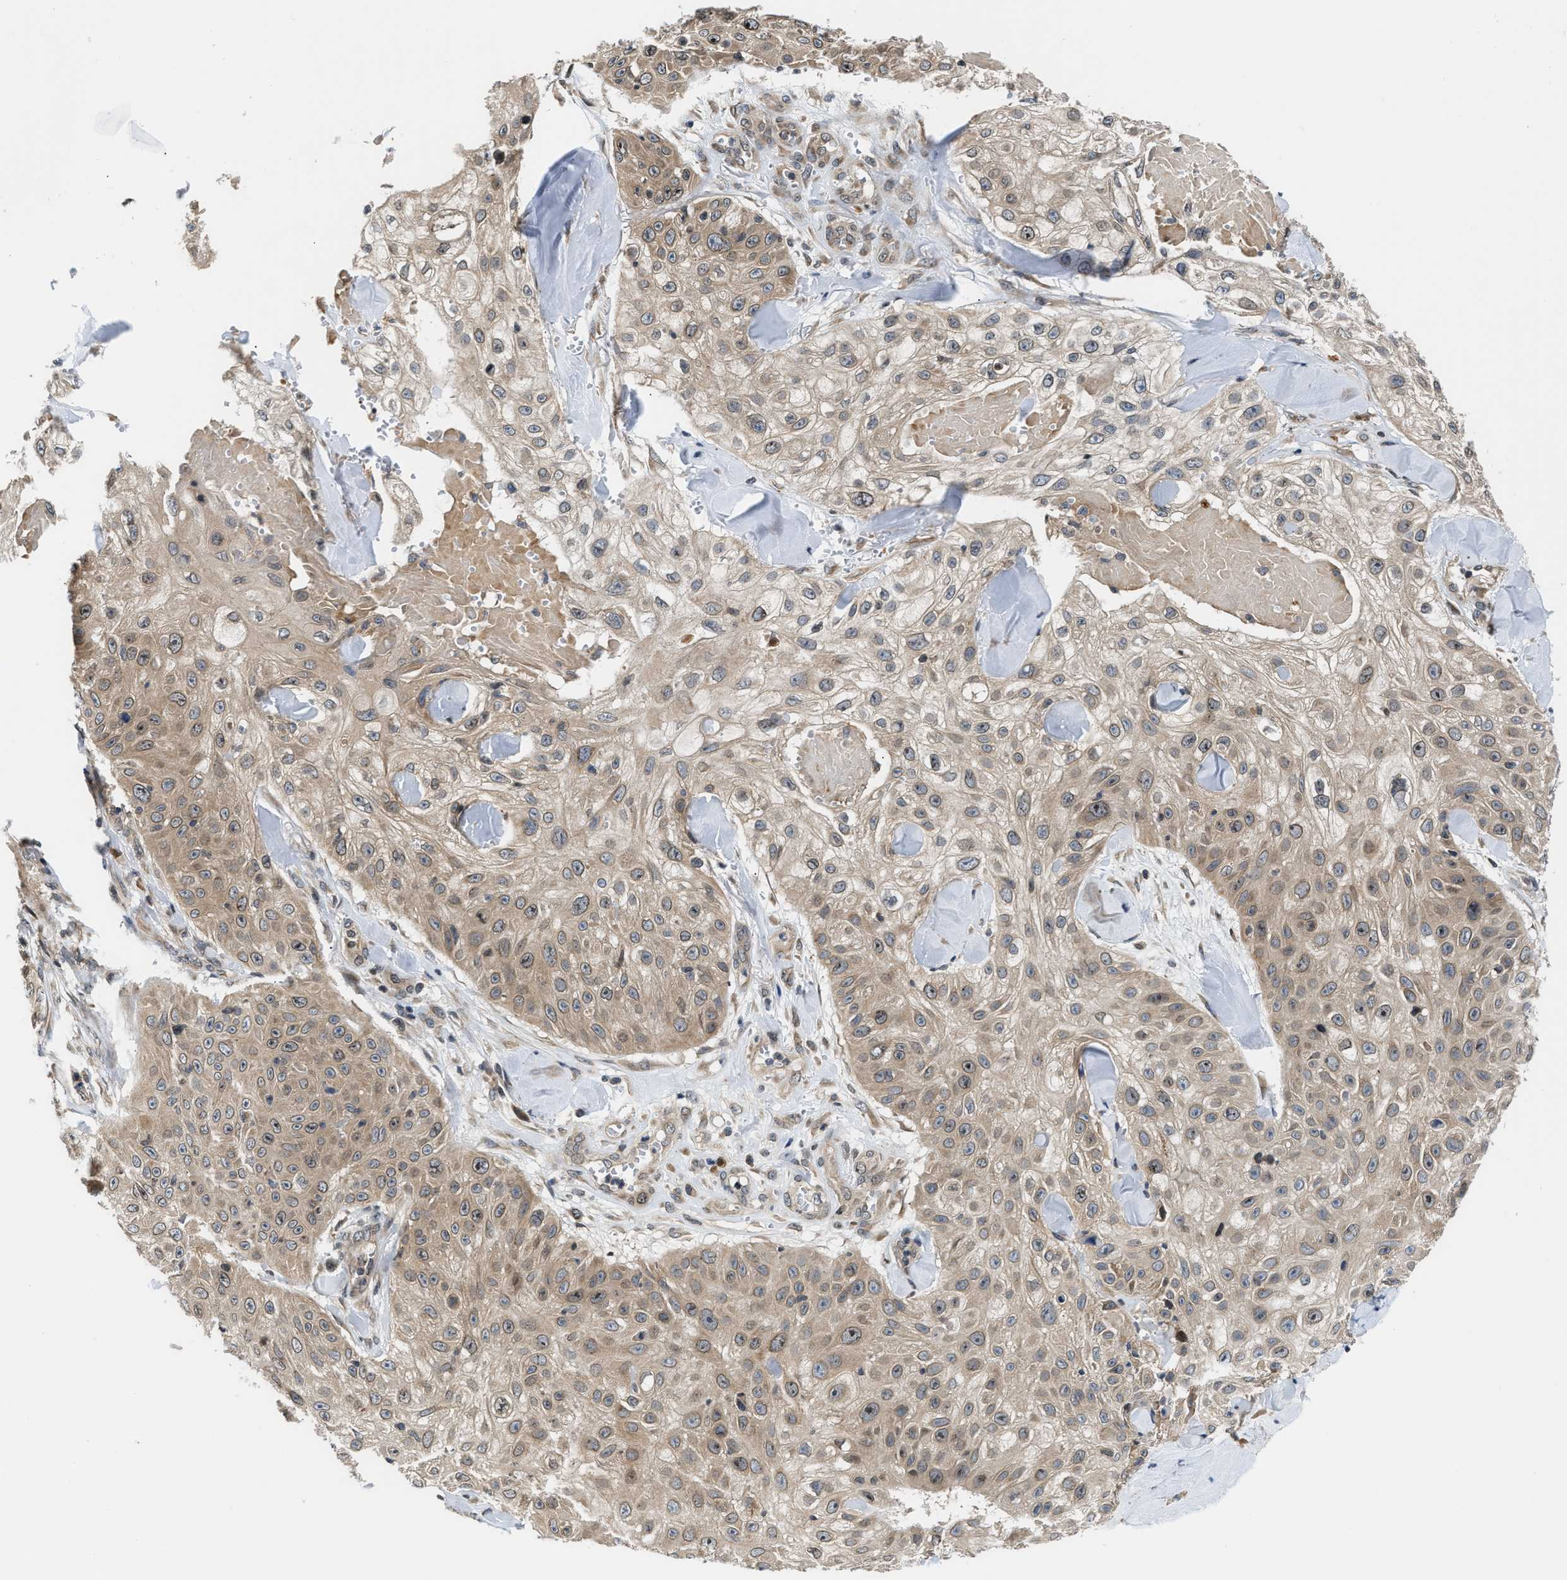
{"staining": {"intensity": "weak", "quantity": ">75%", "location": "cytoplasmic/membranous"}, "tissue": "skin cancer", "cell_type": "Tumor cells", "image_type": "cancer", "snomed": [{"axis": "morphology", "description": "Squamous cell carcinoma, NOS"}, {"axis": "topography", "description": "Skin"}], "caption": "An immunohistochemistry (IHC) micrograph of neoplastic tissue is shown. Protein staining in brown shows weak cytoplasmic/membranous positivity in skin cancer (squamous cell carcinoma) within tumor cells.", "gene": "RAB29", "patient": {"sex": "male", "age": 86}}